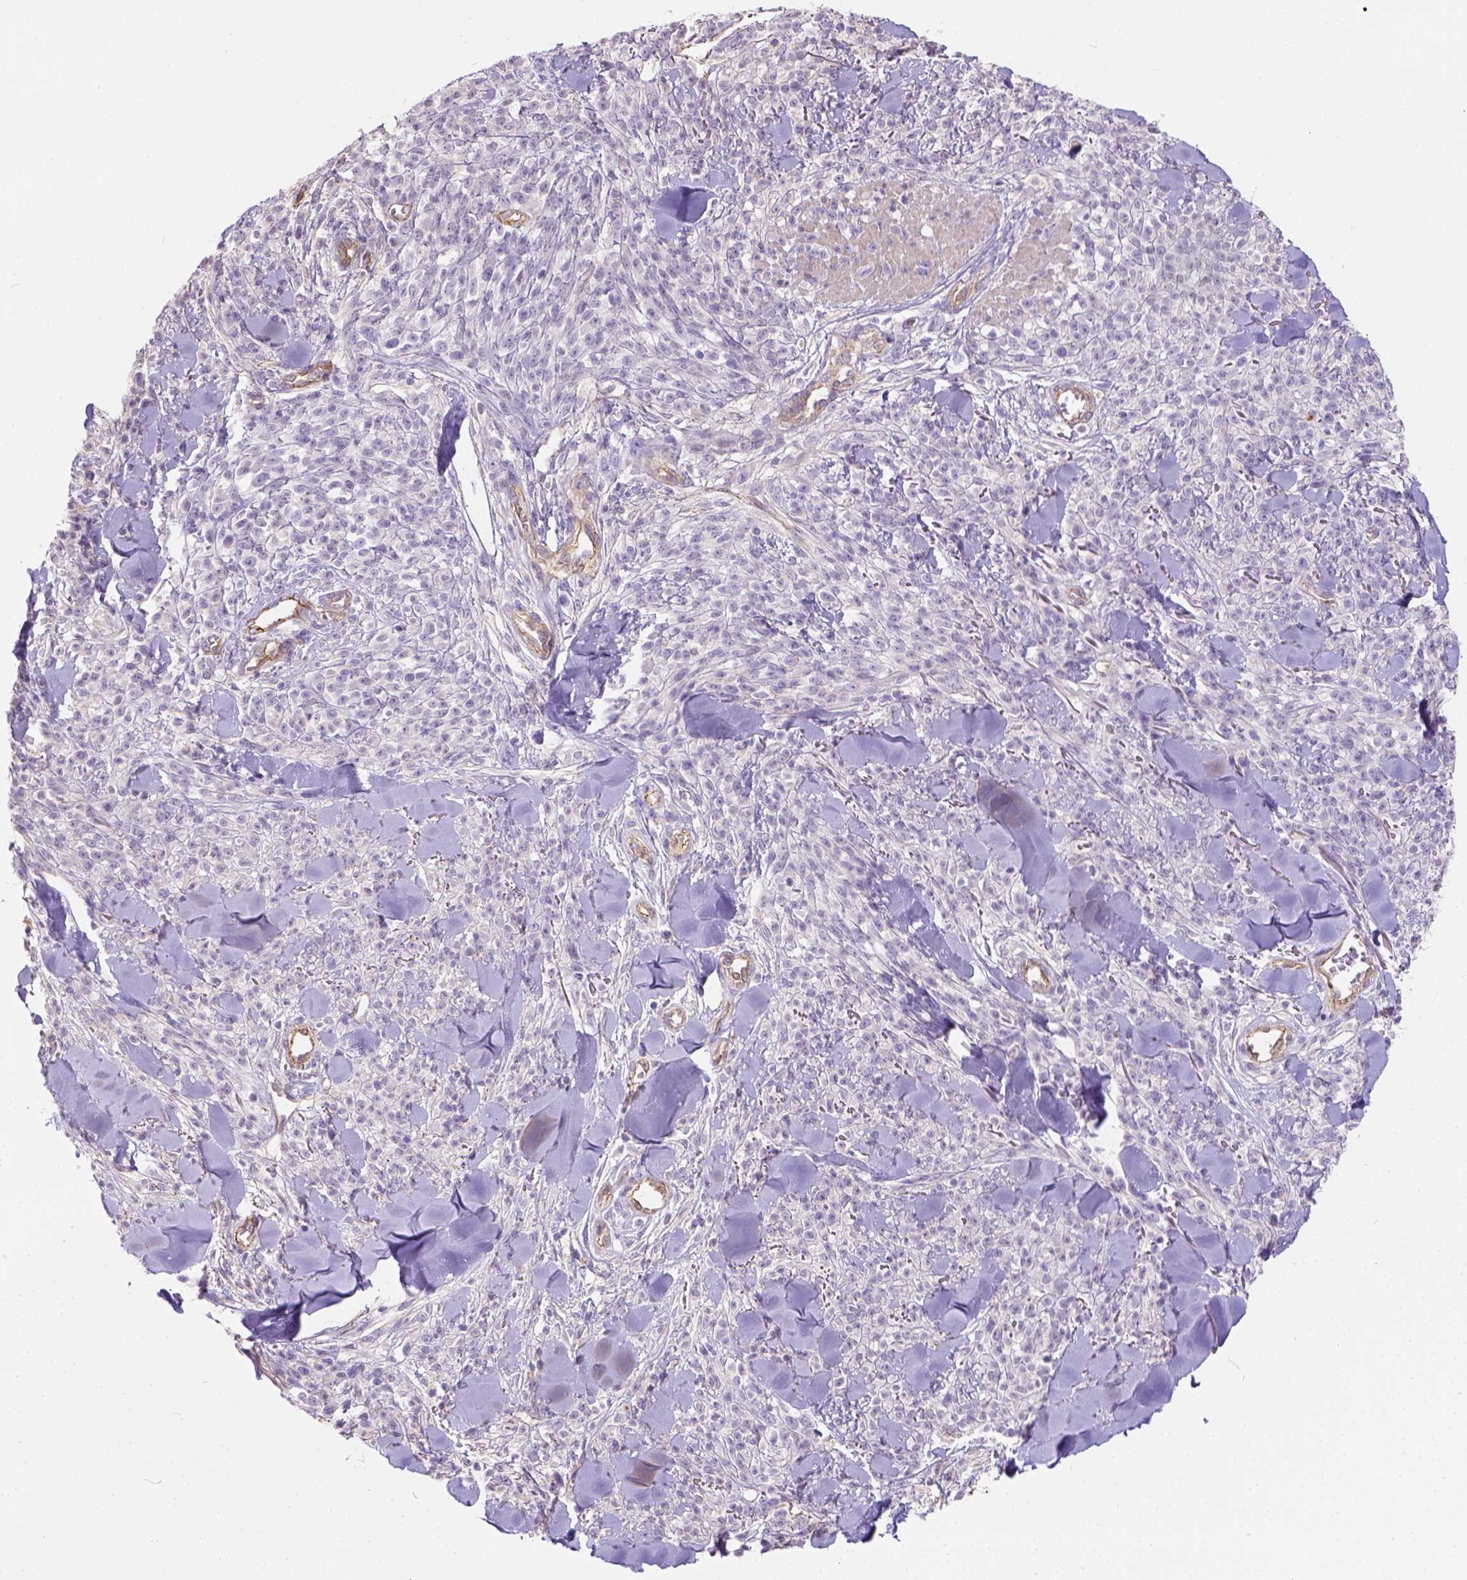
{"staining": {"intensity": "negative", "quantity": "none", "location": "none"}, "tissue": "melanoma", "cell_type": "Tumor cells", "image_type": "cancer", "snomed": [{"axis": "morphology", "description": "Malignant melanoma, NOS"}, {"axis": "topography", "description": "Skin"}, {"axis": "topography", "description": "Skin of trunk"}], "caption": "Image shows no significant protein positivity in tumor cells of melanoma.", "gene": "PHF7", "patient": {"sex": "male", "age": 74}}